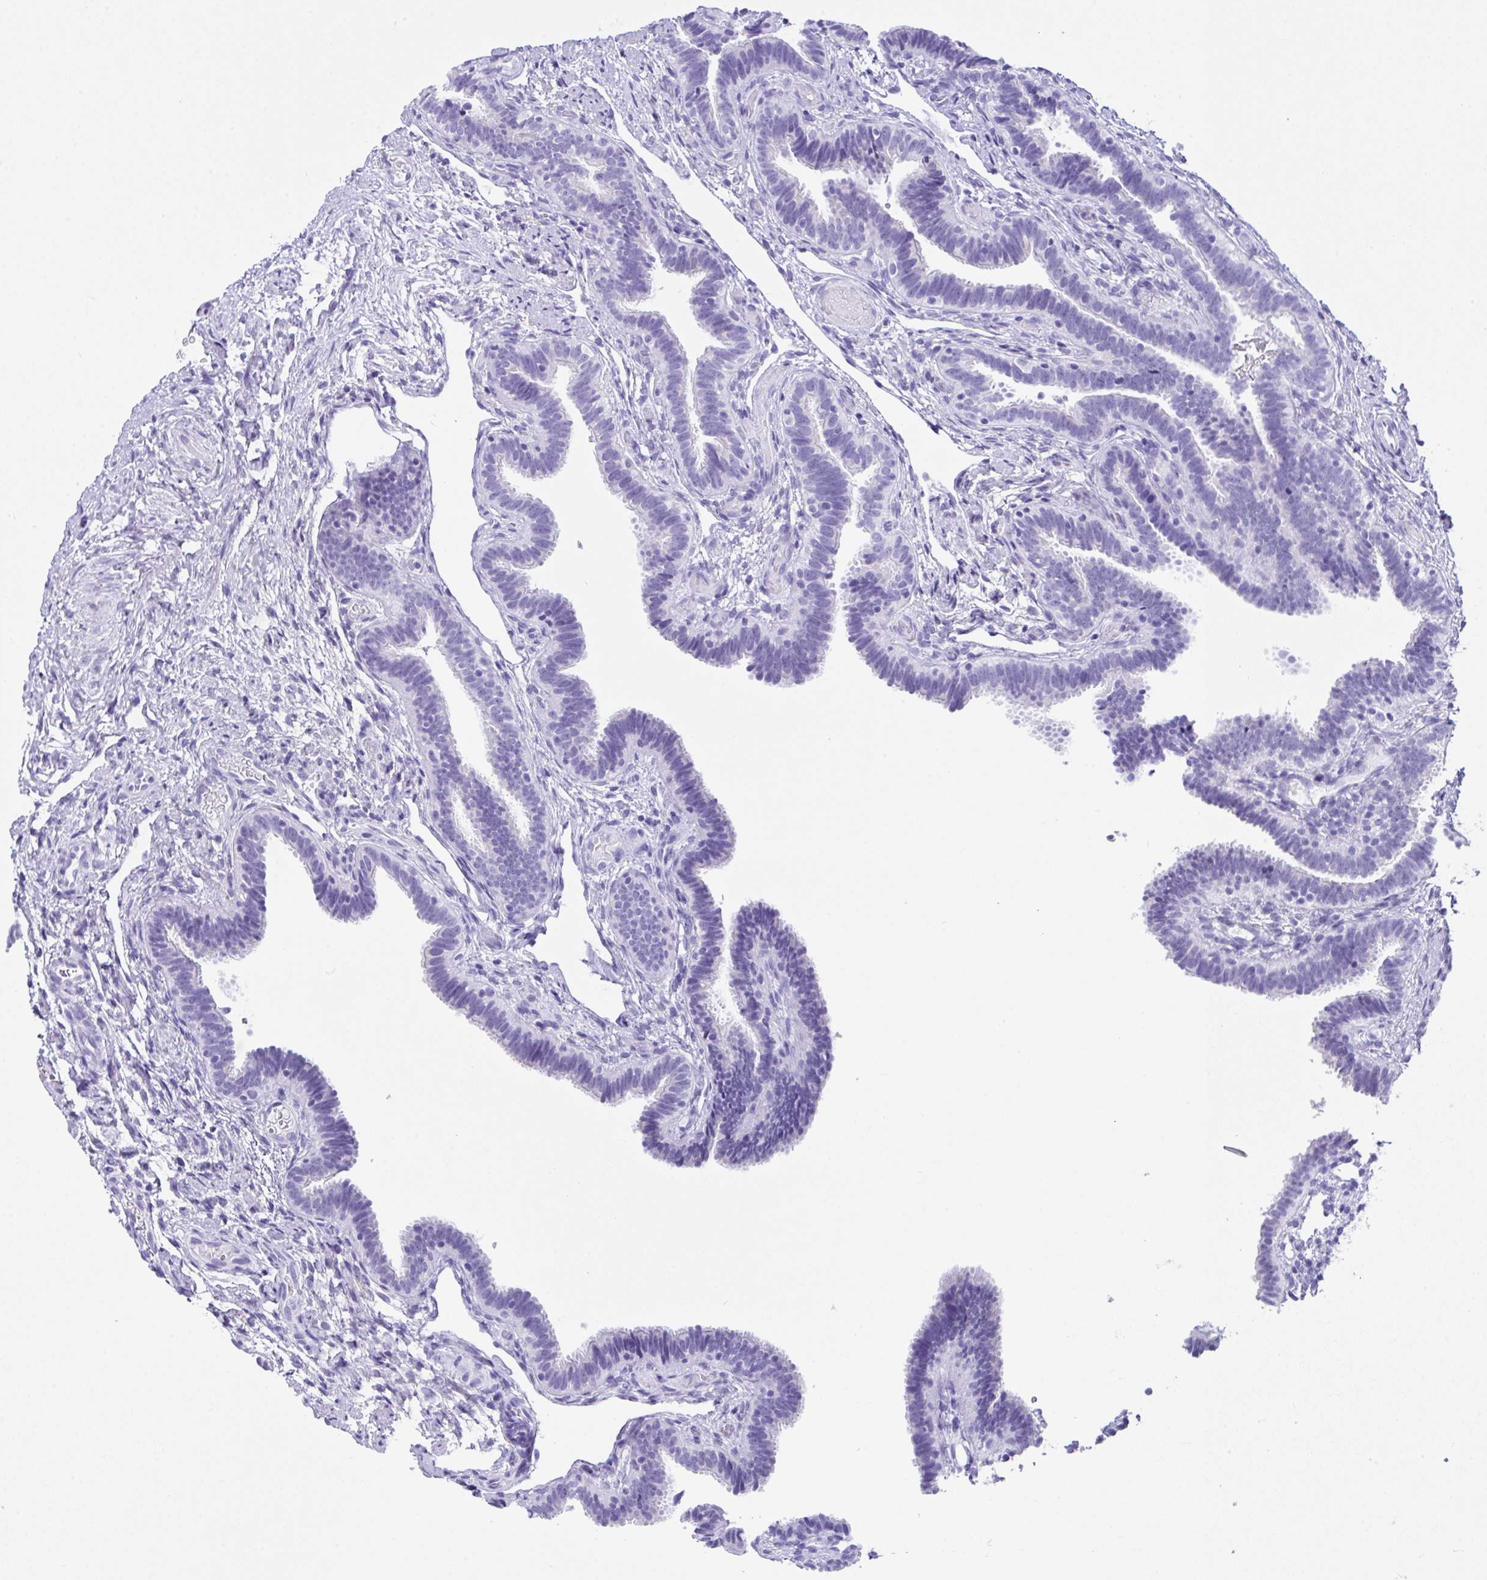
{"staining": {"intensity": "negative", "quantity": "none", "location": "none"}, "tissue": "fallopian tube", "cell_type": "Glandular cells", "image_type": "normal", "snomed": [{"axis": "morphology", "description": "Normal tissue, NOS"}, {"axis": "topography", "description": "Fallopian tube"}], "caption": "Glandular cells are negative for brown protein staining in benign fallopian tube. (Immunohistochemistry (ihc), brightfield microscopy, high magnification).", "gene": "LGALS4", "patient": {"sex": "female", "age": 37}}